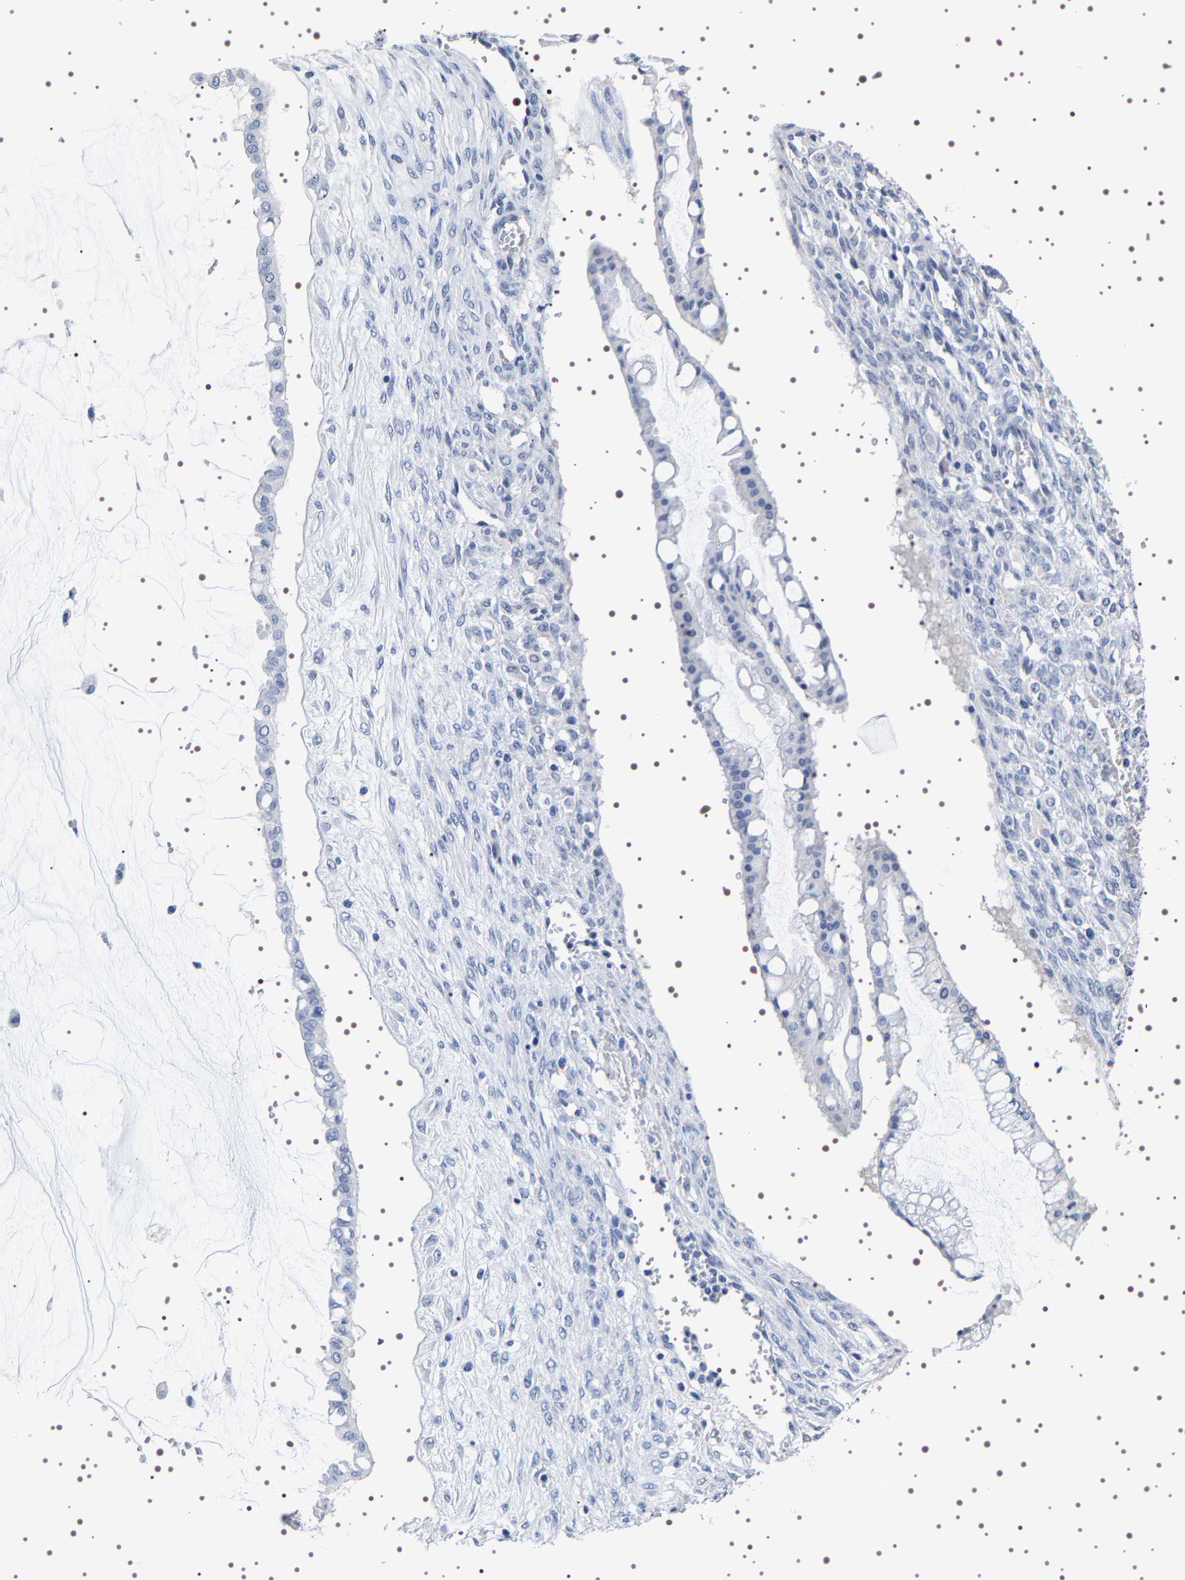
{"staining": {"intensity": "negative", "quantity": "none", "location": "none"}, "tissue": "ovarian cancer", "cell_type": "Tumor cells", "image_type": "cancer", "snomed": [{"axis": "morphology", "description": "Cystadenocarcinoma, mucinous, NOS"}, {"axis": "topography", "description": "Ovary"}], "caption": "Mucinous cystadenocarcinoma (ovarian) stained for a protein using immunohistochemistry demonstrates no positivity tumor cells.", "gene": "UBQLN3", "patient": {"sex": "female", "age": 73}}